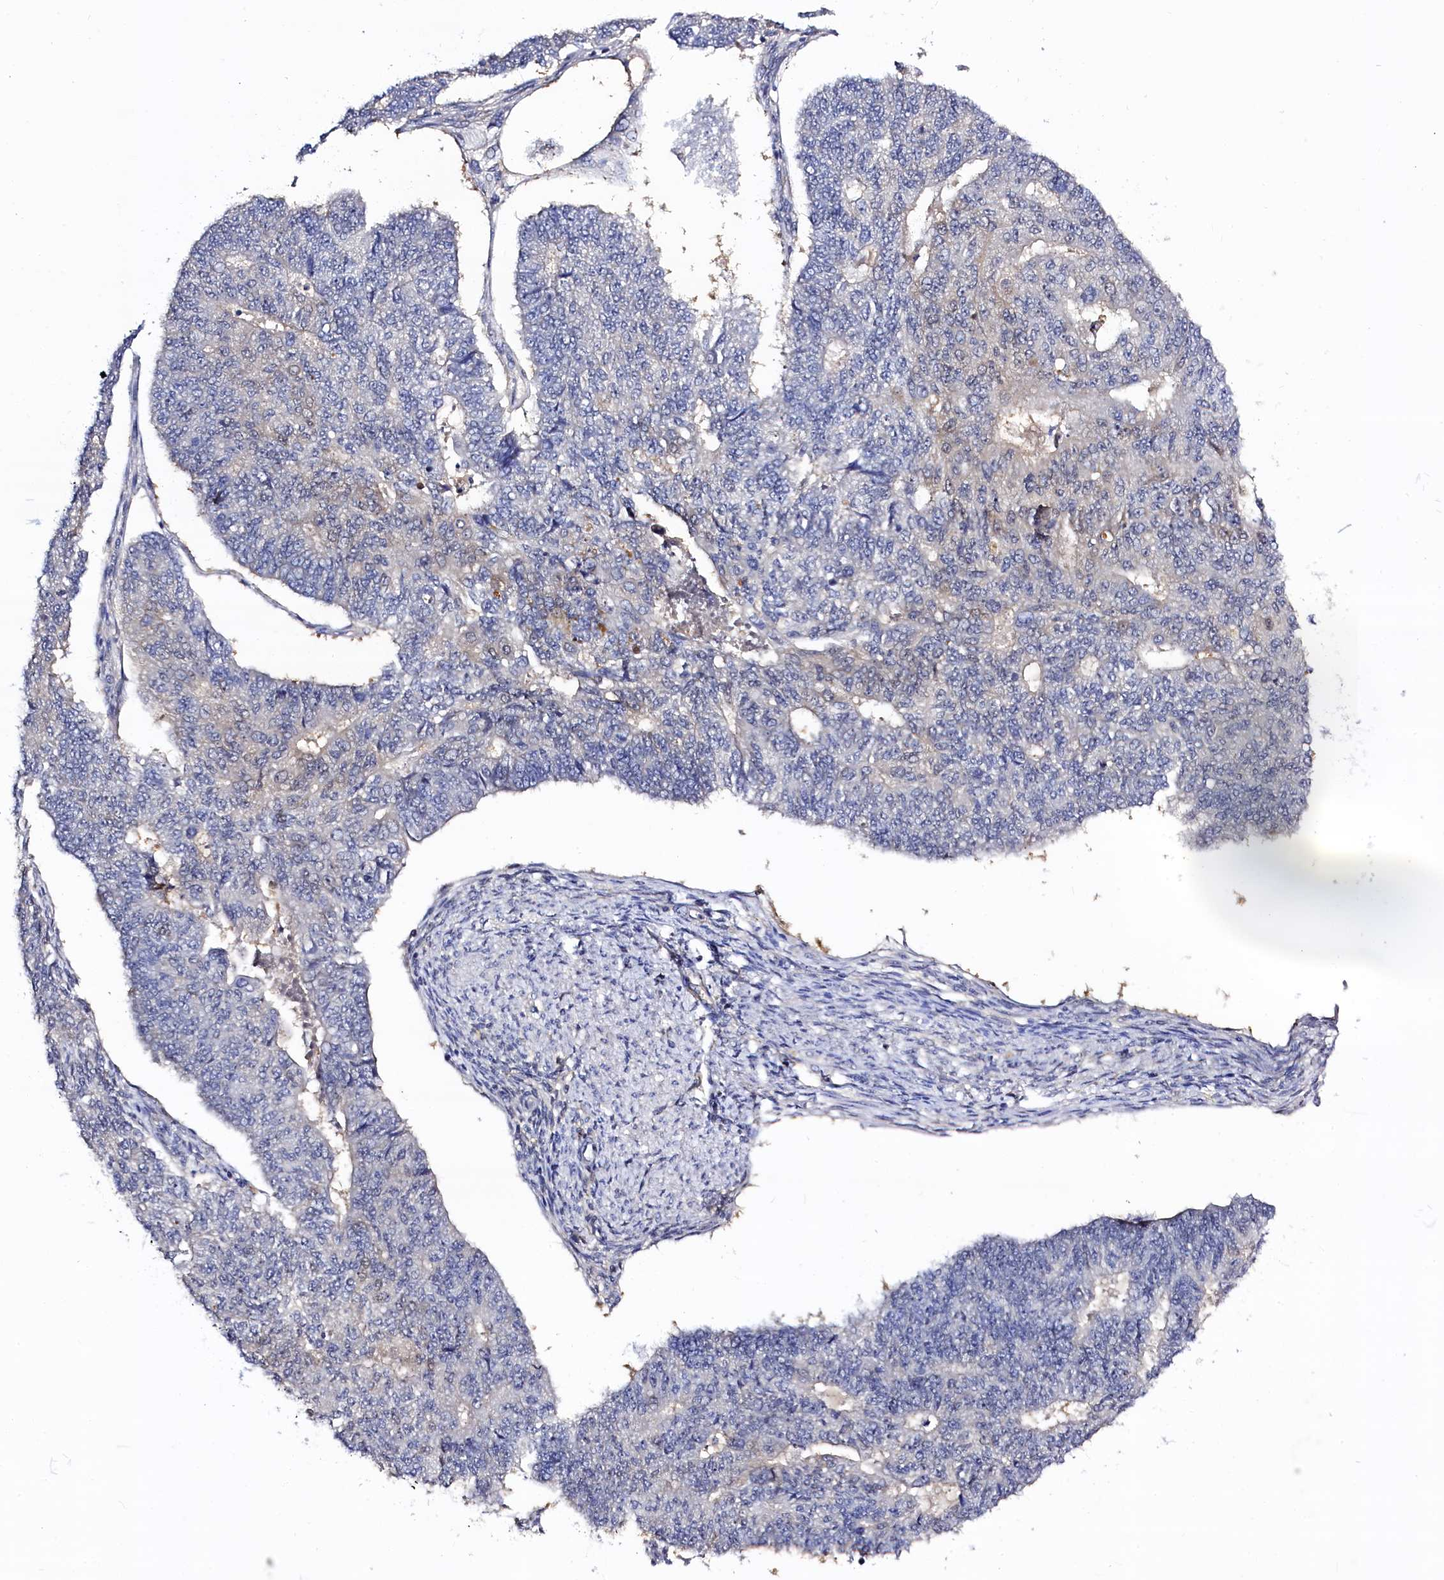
{"staining": {"intensity": "negative", "quantity": "none", "location": "none"}, "tissue": "endometrial cancer", "cell_type": "Tumor cells", "image_type": "cancer", "snomed": [{"axis": "morphology", "description": "Adenocarcinoma, NOS"}, {"axis": "topography", "description": "Endometrium"}], "caption": "Tumor cells show no significant protein positivity in endometrial cancer.", "gene": "C11orf54", "patient": {"sex": "female", "age": 32}}